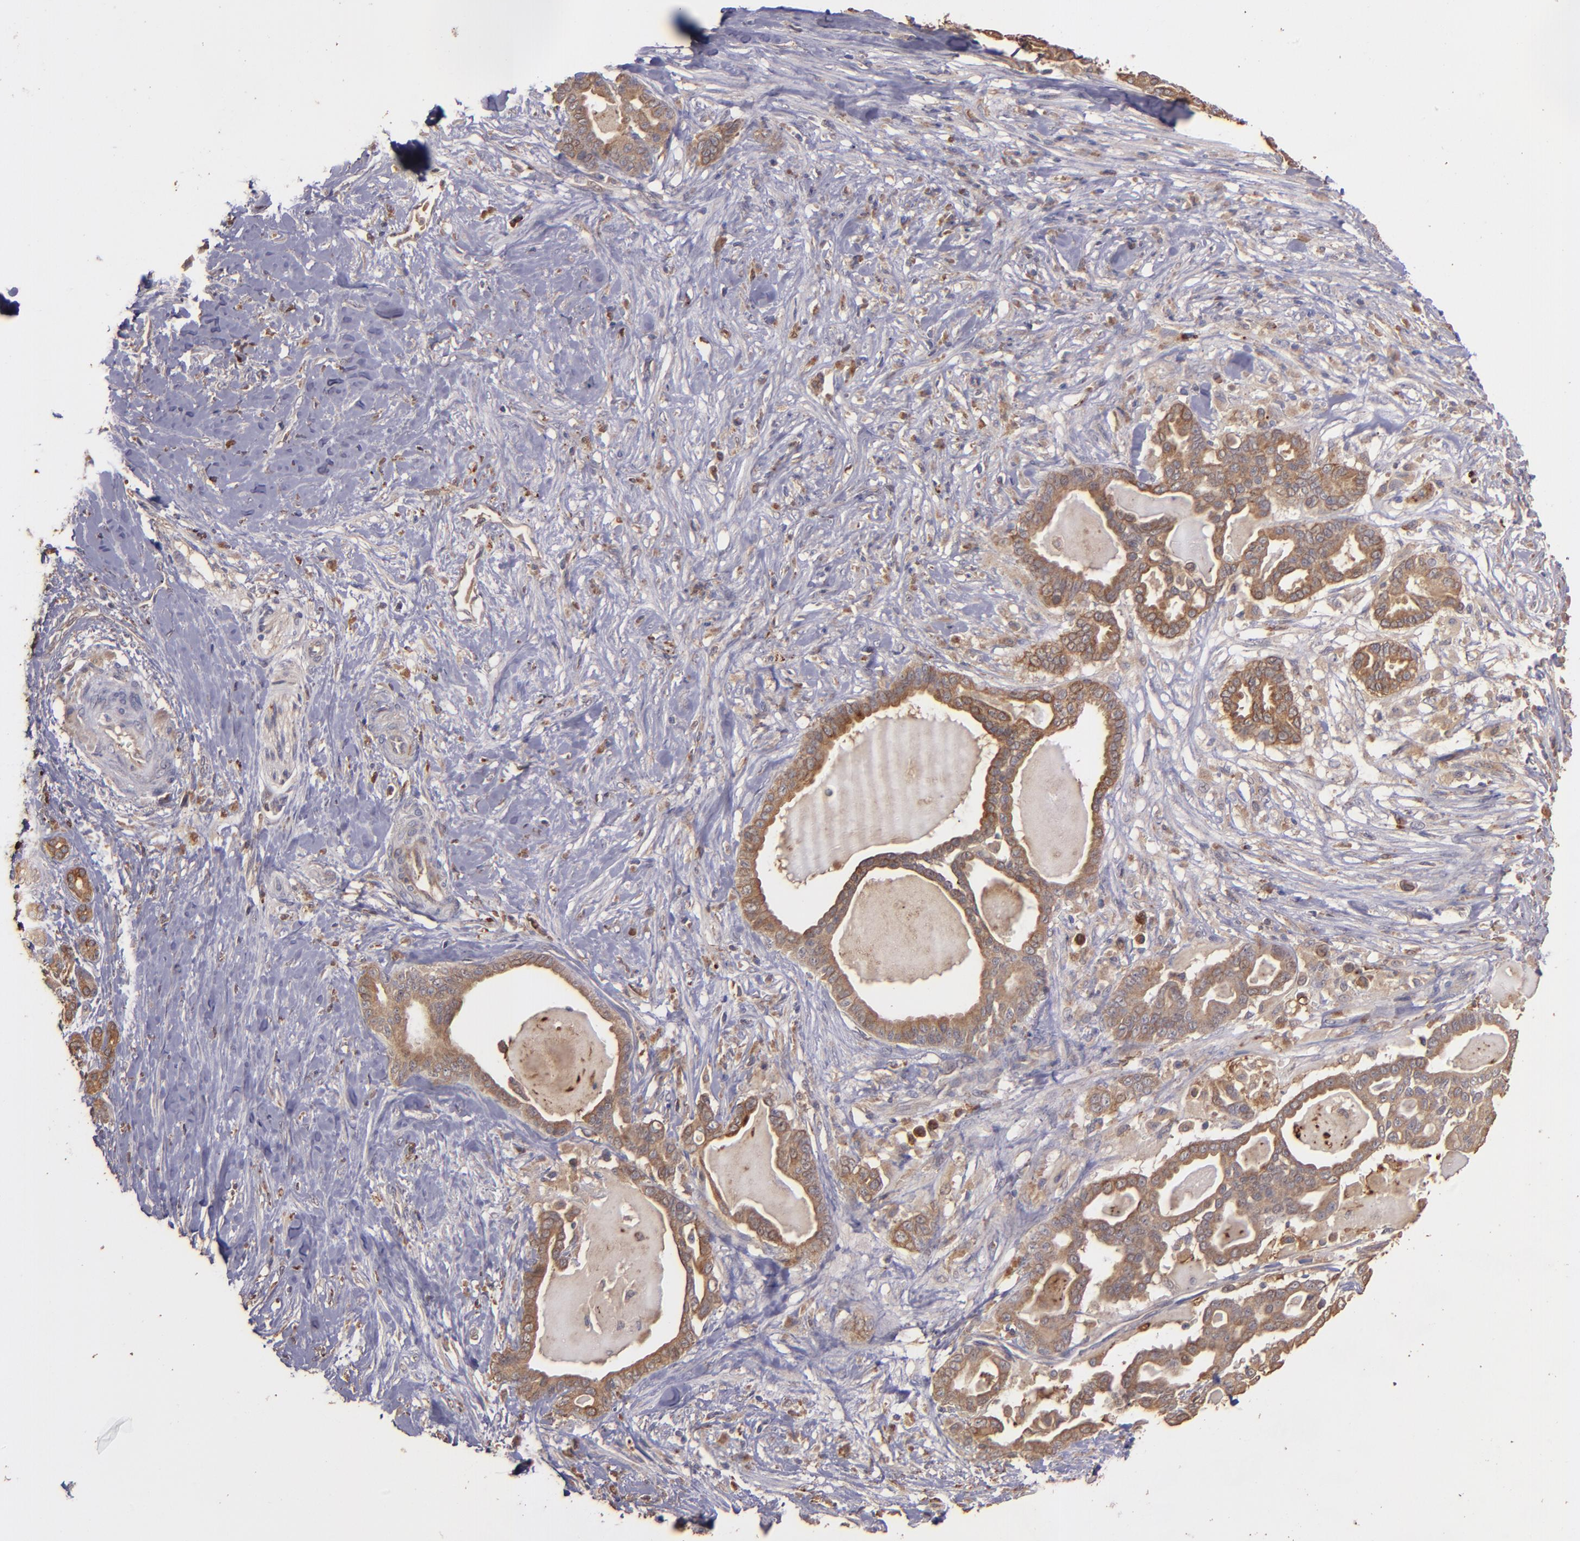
{"staining": {"intensity": "moderate", "quantity": ">75%", "location": "cytoplasmic/membranous"}, "tissue": "pancreatic cancer", "cell_type": "Tumor cells", "image_type": "cancer", "snomed": [{"axis": "morphology", "description": "Adenocarcinoma, NOS"}, {"axis": "topography", "description": "Pancreas"}], "caption": "Human adenocarcinoma (pancreatic) stained with a protein marker demonstrates moderate staining in tumor cells.", "gene": "SRRD", "patient": {"sex": "male", "age": 63}}